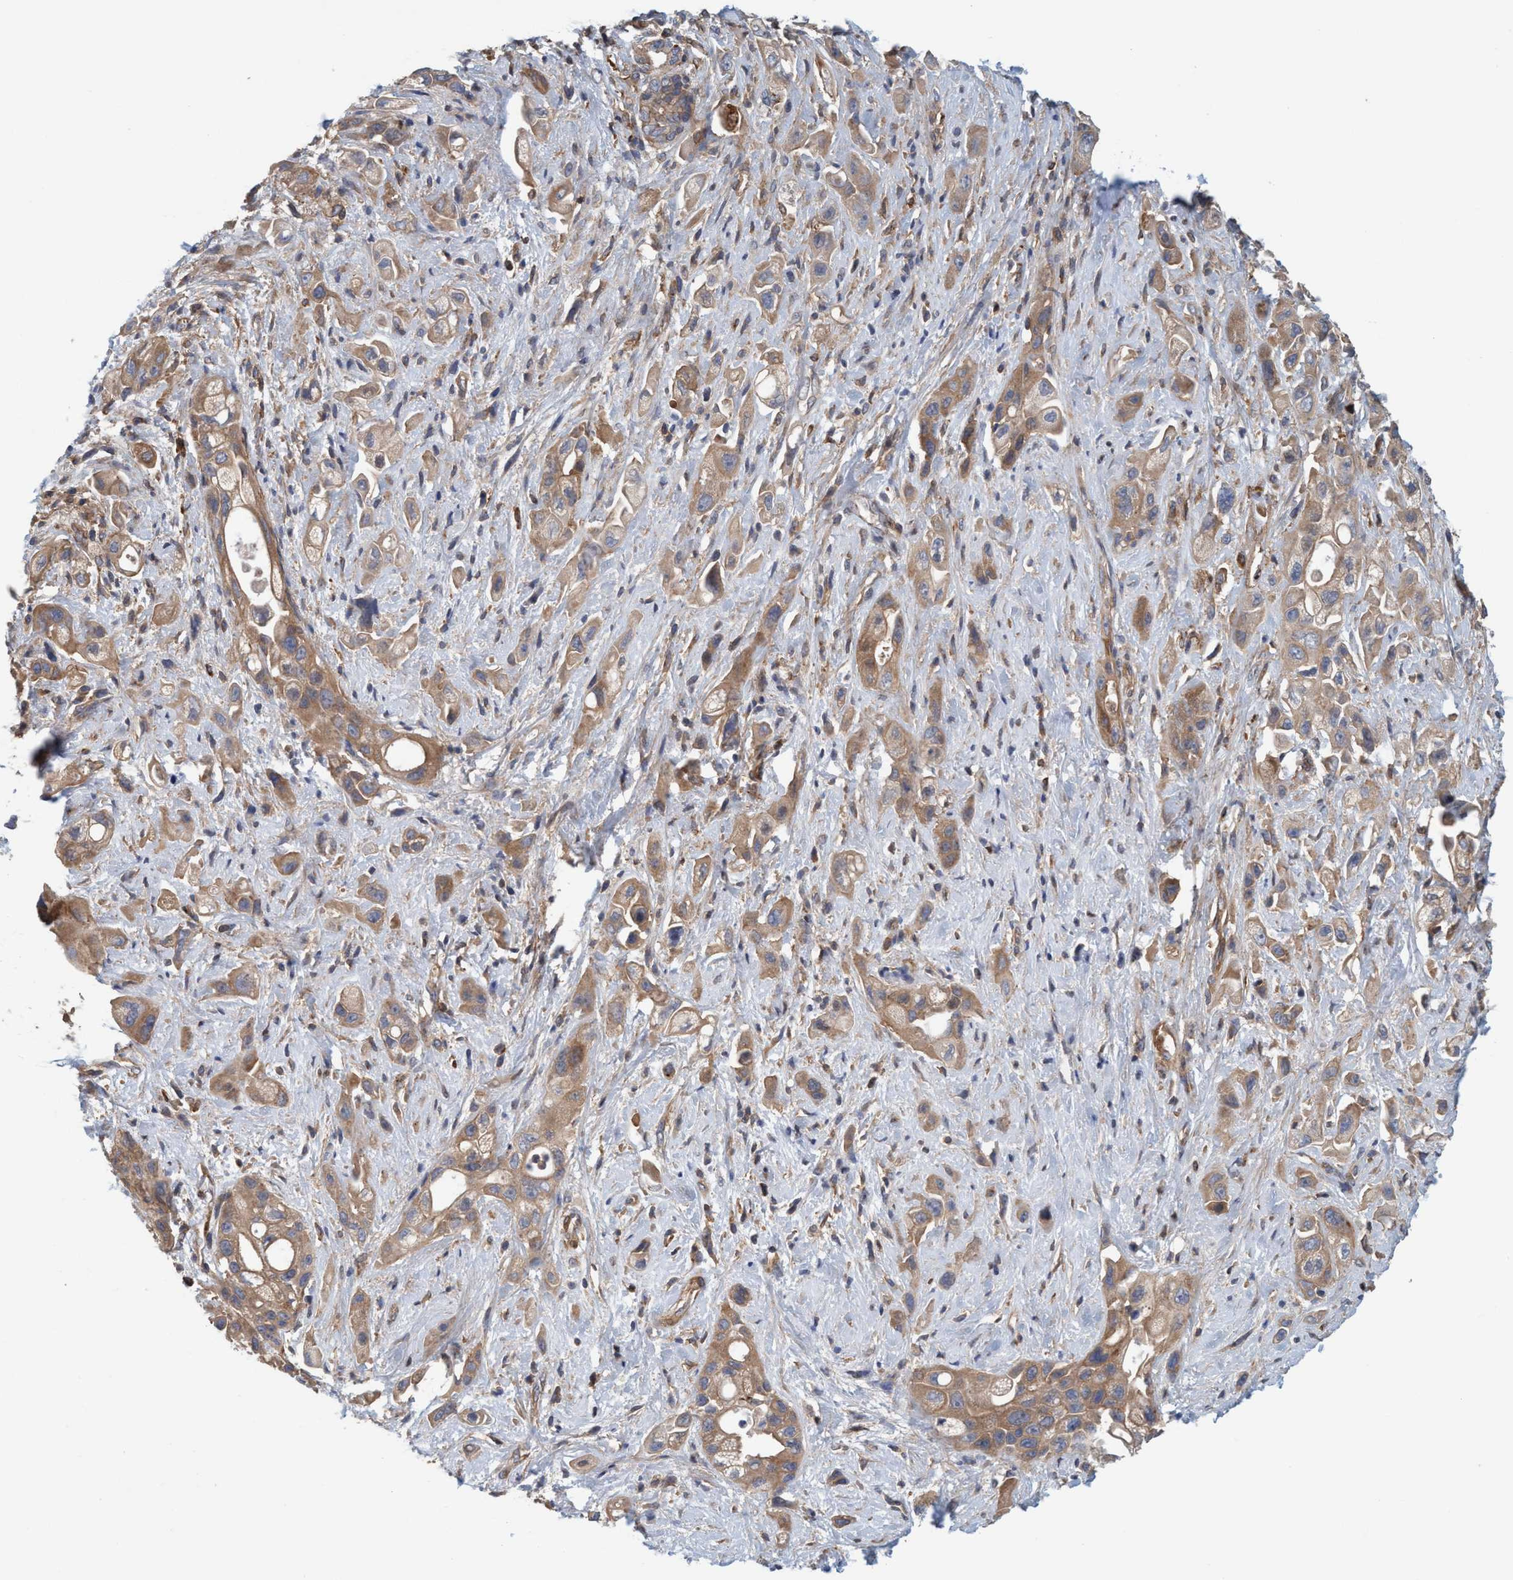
{"staining": {"intensity": "moderate", "quantity": ">75%", "location": "cytoplasmic/membranous"}, "tissue": "pancreatic cancer", "cell_type": "Tumor cells", "image_type": "cancer", "snomed": [{"axis": "morphology", "description": "Adenocarcinoma, NOS"}, {"axis": "topography", "description": "Pancreas"}], "caption": "This micrograph demonstrates adenocarcinoma (pancreatic) stained with IHC to label a protein in brown. The cytoplasmic/membranous of tumor cells show moderate positivity for the protein. Nuclei are counter-stained blue.", "gene": "SPECC1", "patient": {"sex": "female", "age": 66}}